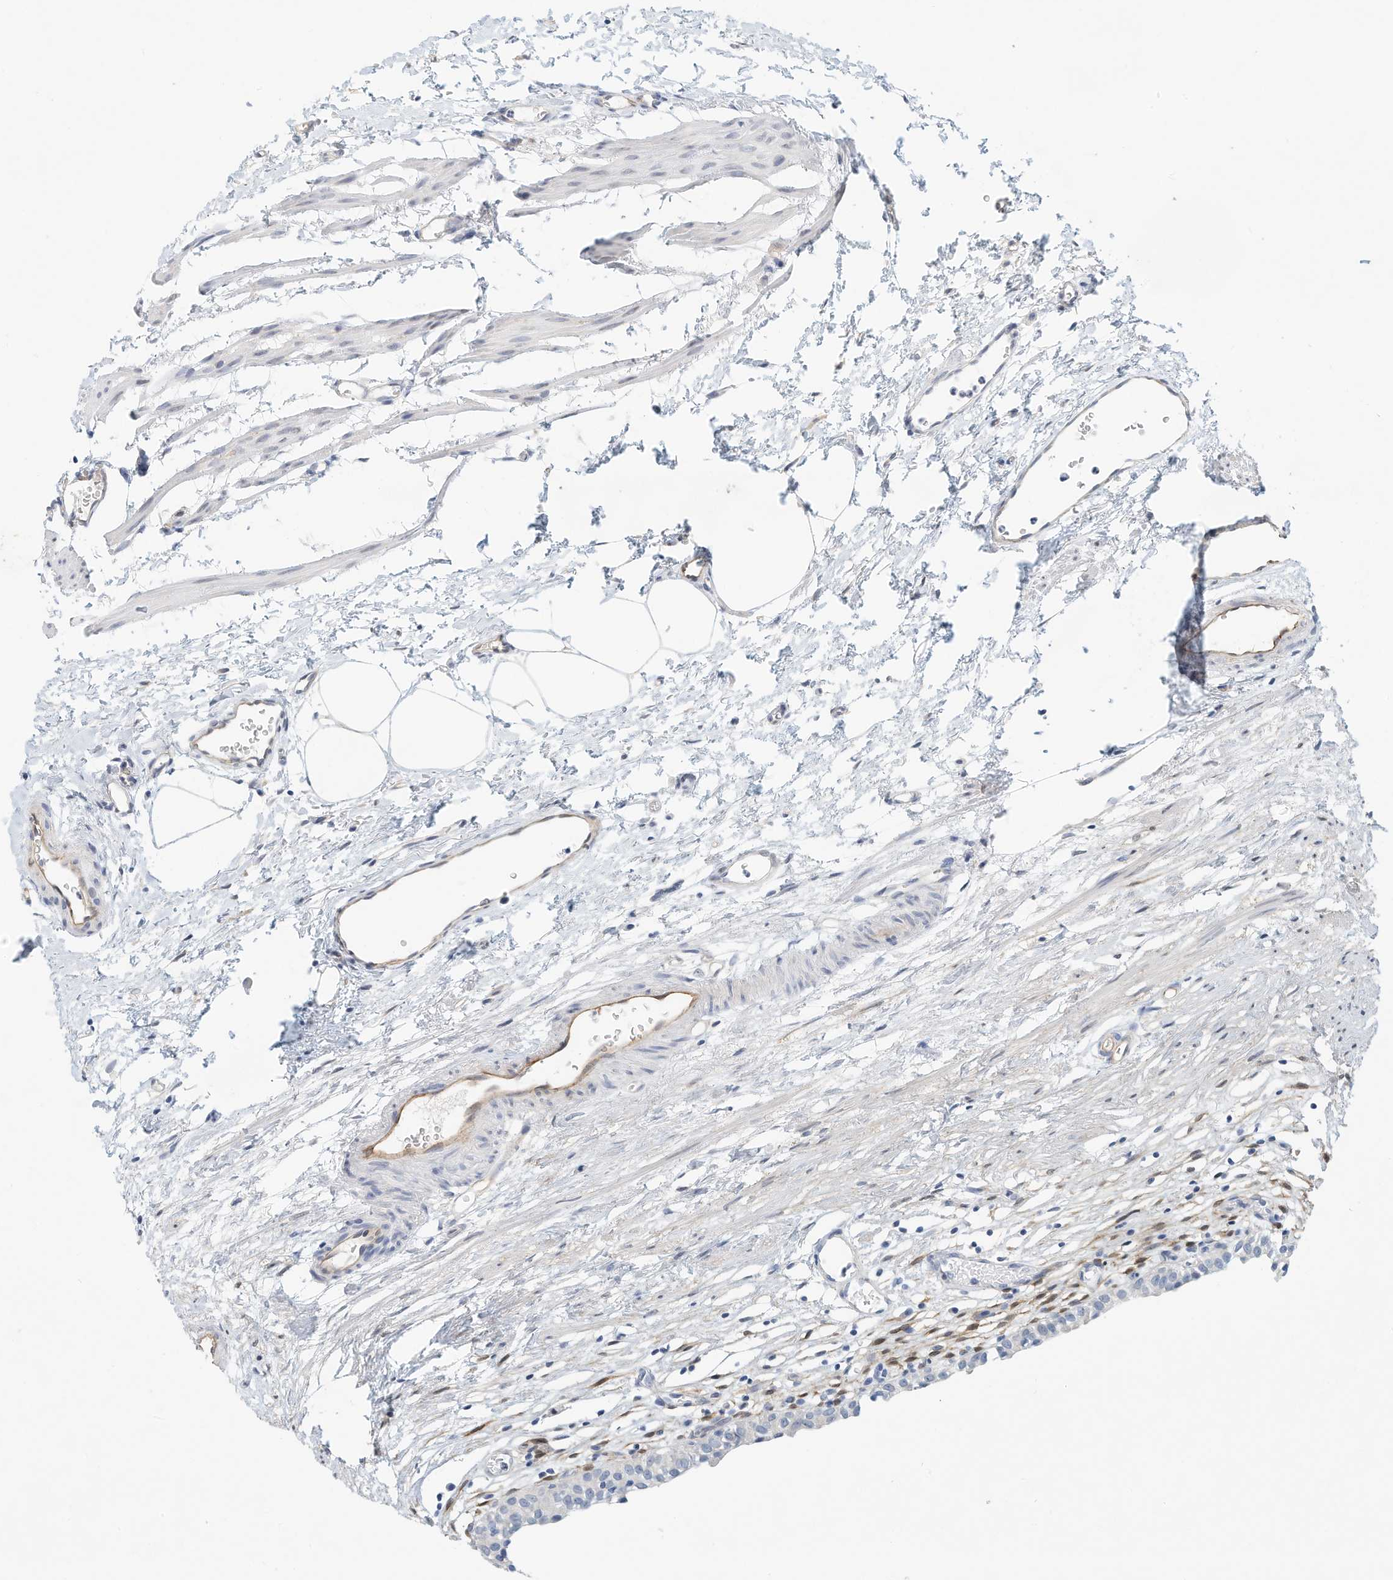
{"staining": {"intensity": "negative", "quantity": "none", "location": "none"}, "tissue": "urinary bladder", "cell_type": "Urothelial cells", "image_type": "normal", "snomed": [{"axis": "morphology", "description": "Normal tissue, NOS"}, {"axis": "morphology", "description": "Urothelial carcinoma, High grade"}, {"axis": "topography", "description": "Urinary bladder"}], "caption": "The image exhibits no staining of urothelial cells in normal urinary bladder.", "gene": "ARHGAP28", "patient": {"sex": "female", "age": 60}}